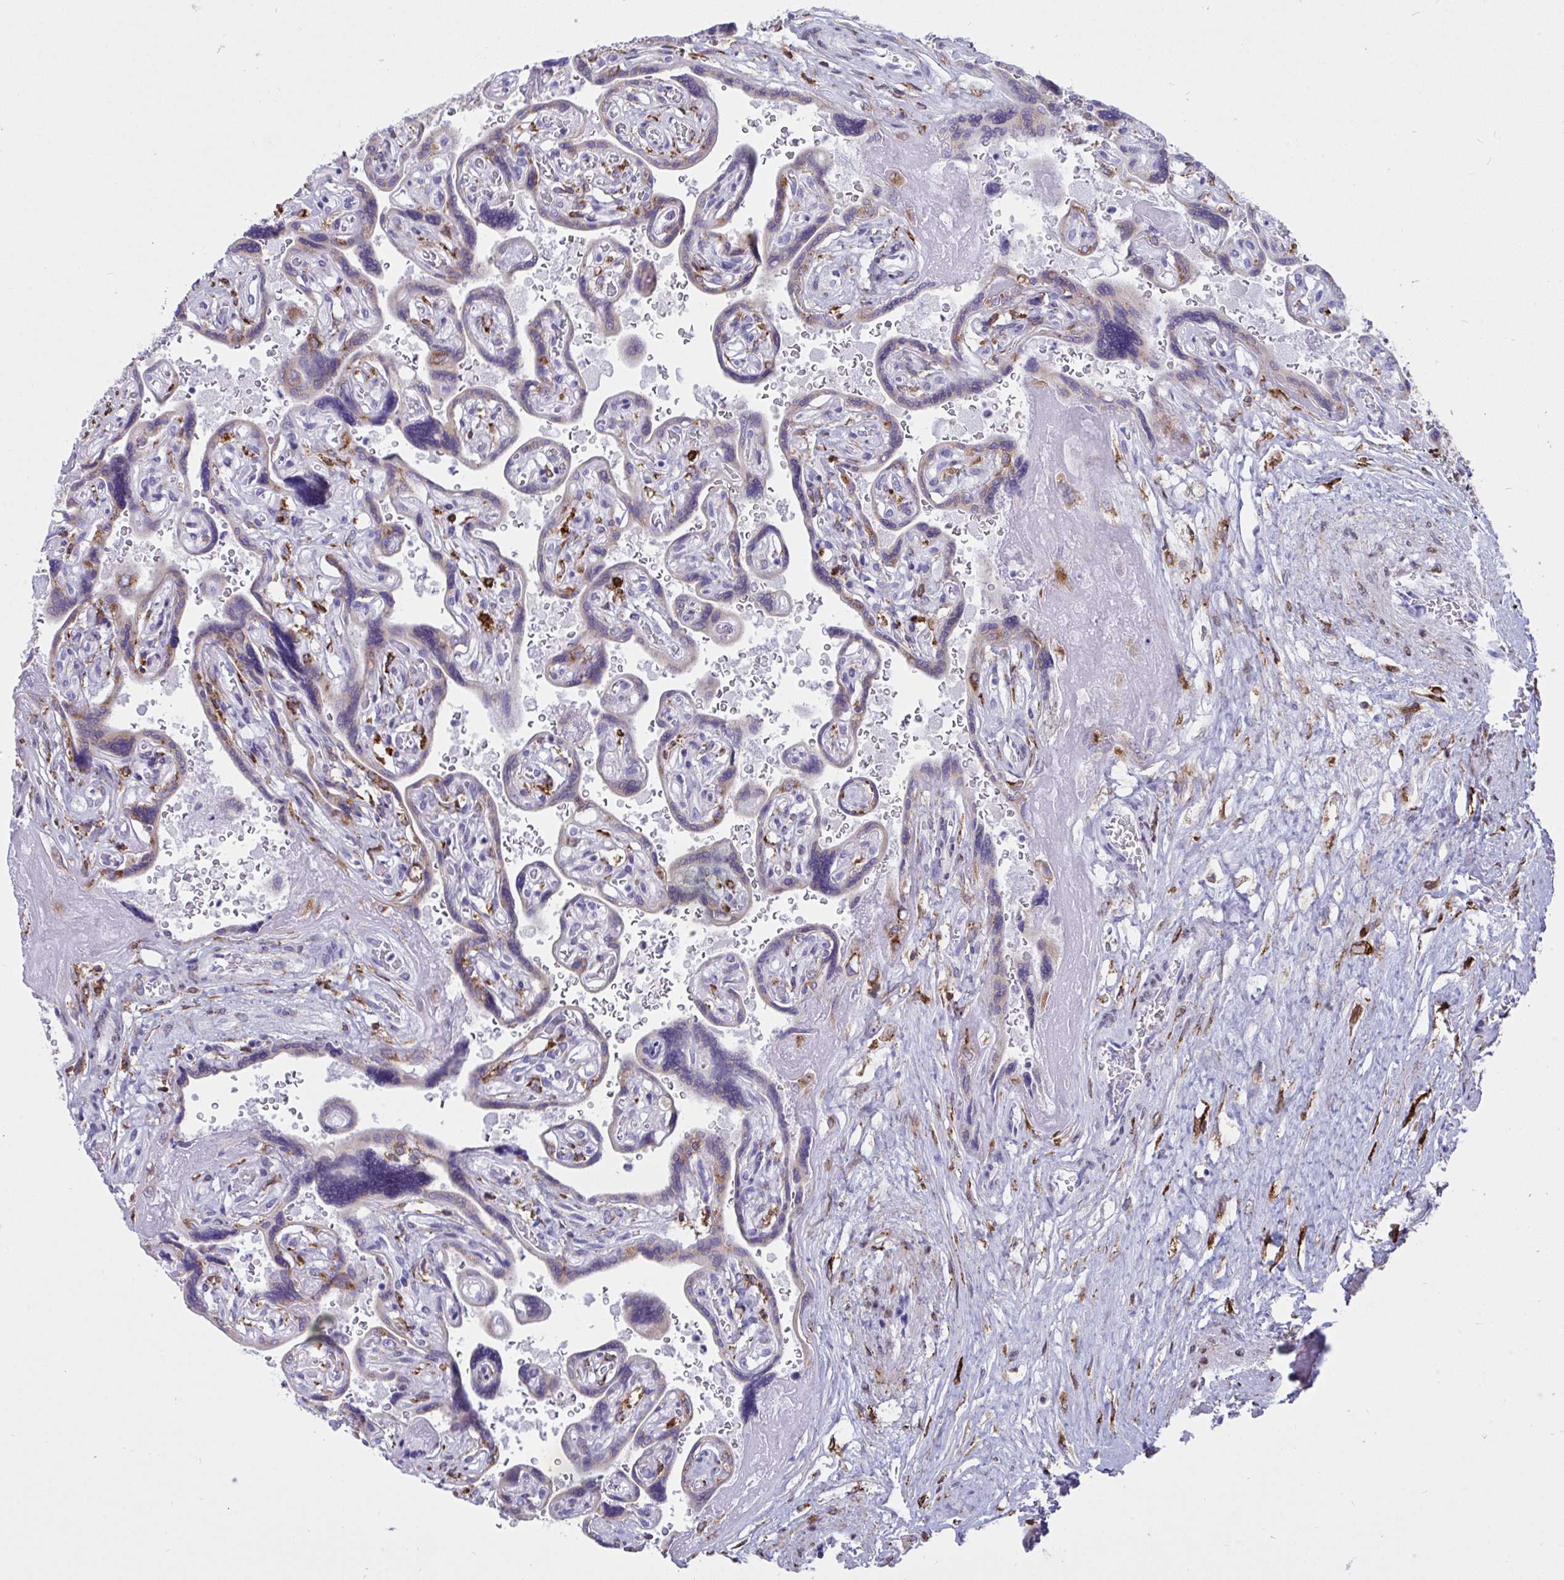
{"staining": {"intensity": "moderate", "quantity": ">75%", "location": "cytoplasmic/membranous"}, "tissue": "placenta", "cell_type": "Decidual cells", "image_type": "normal", "snomed": [{"axis": "morphology", "description": "Normal tissue, NOS"}, {"axis": "topography", "description": "Placenta"}], "caption": "High-magnification brightfield microscopy of normal placenta stained with DAB (3,3'-diaminobenzidine) (brown) and counterstained with hematoxylin (blue). decidual cells exhibit moderate cytoplasmic/membranous positivity is identified in approximately>75% of cells.", "gene": "ASPH", "patient": {"sex": "female", "age": 32}}